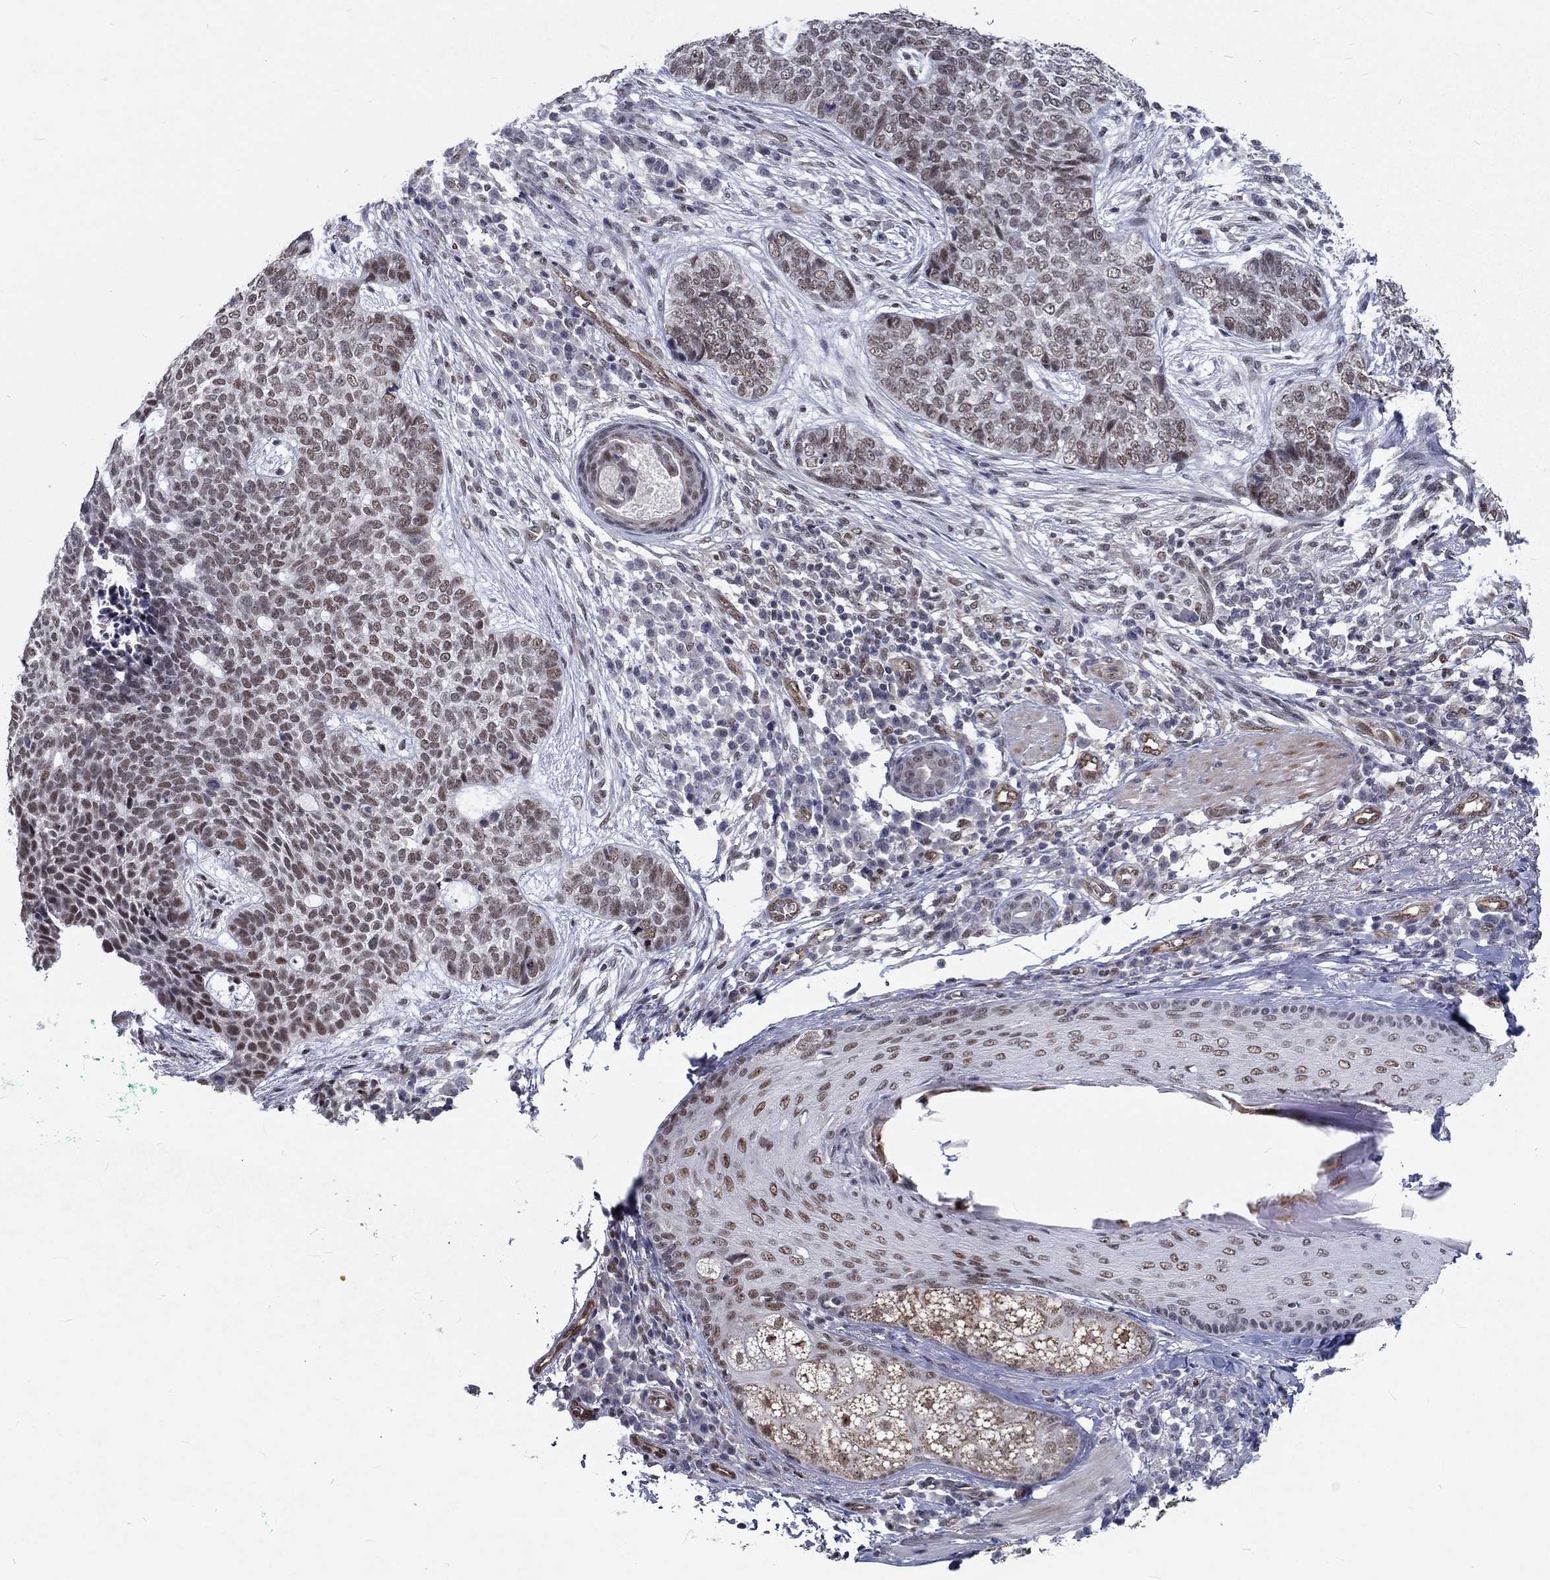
{"staining": {"intensity": "weak", "quantity": "25%-75%", "location": "nuclear"}, "tissue": "skin cancer", "cell_type": "Tumor cells", "image_type": "cancer", "snomed": [{"axis": "morphology", "description": "Basal cell carcinoma"}, {"axis": "topography", "description": "Skin"}], "caption": "Immunohistochemistry photomicrograph of basal cell carcinoma (skin) stained for a protein (brown), which reveals low levels of weak nuclear expression in approximately 25%-75% of tumor cells.", "gene": "ZBED1", "patient": {"sex": "female", "age": 69}}